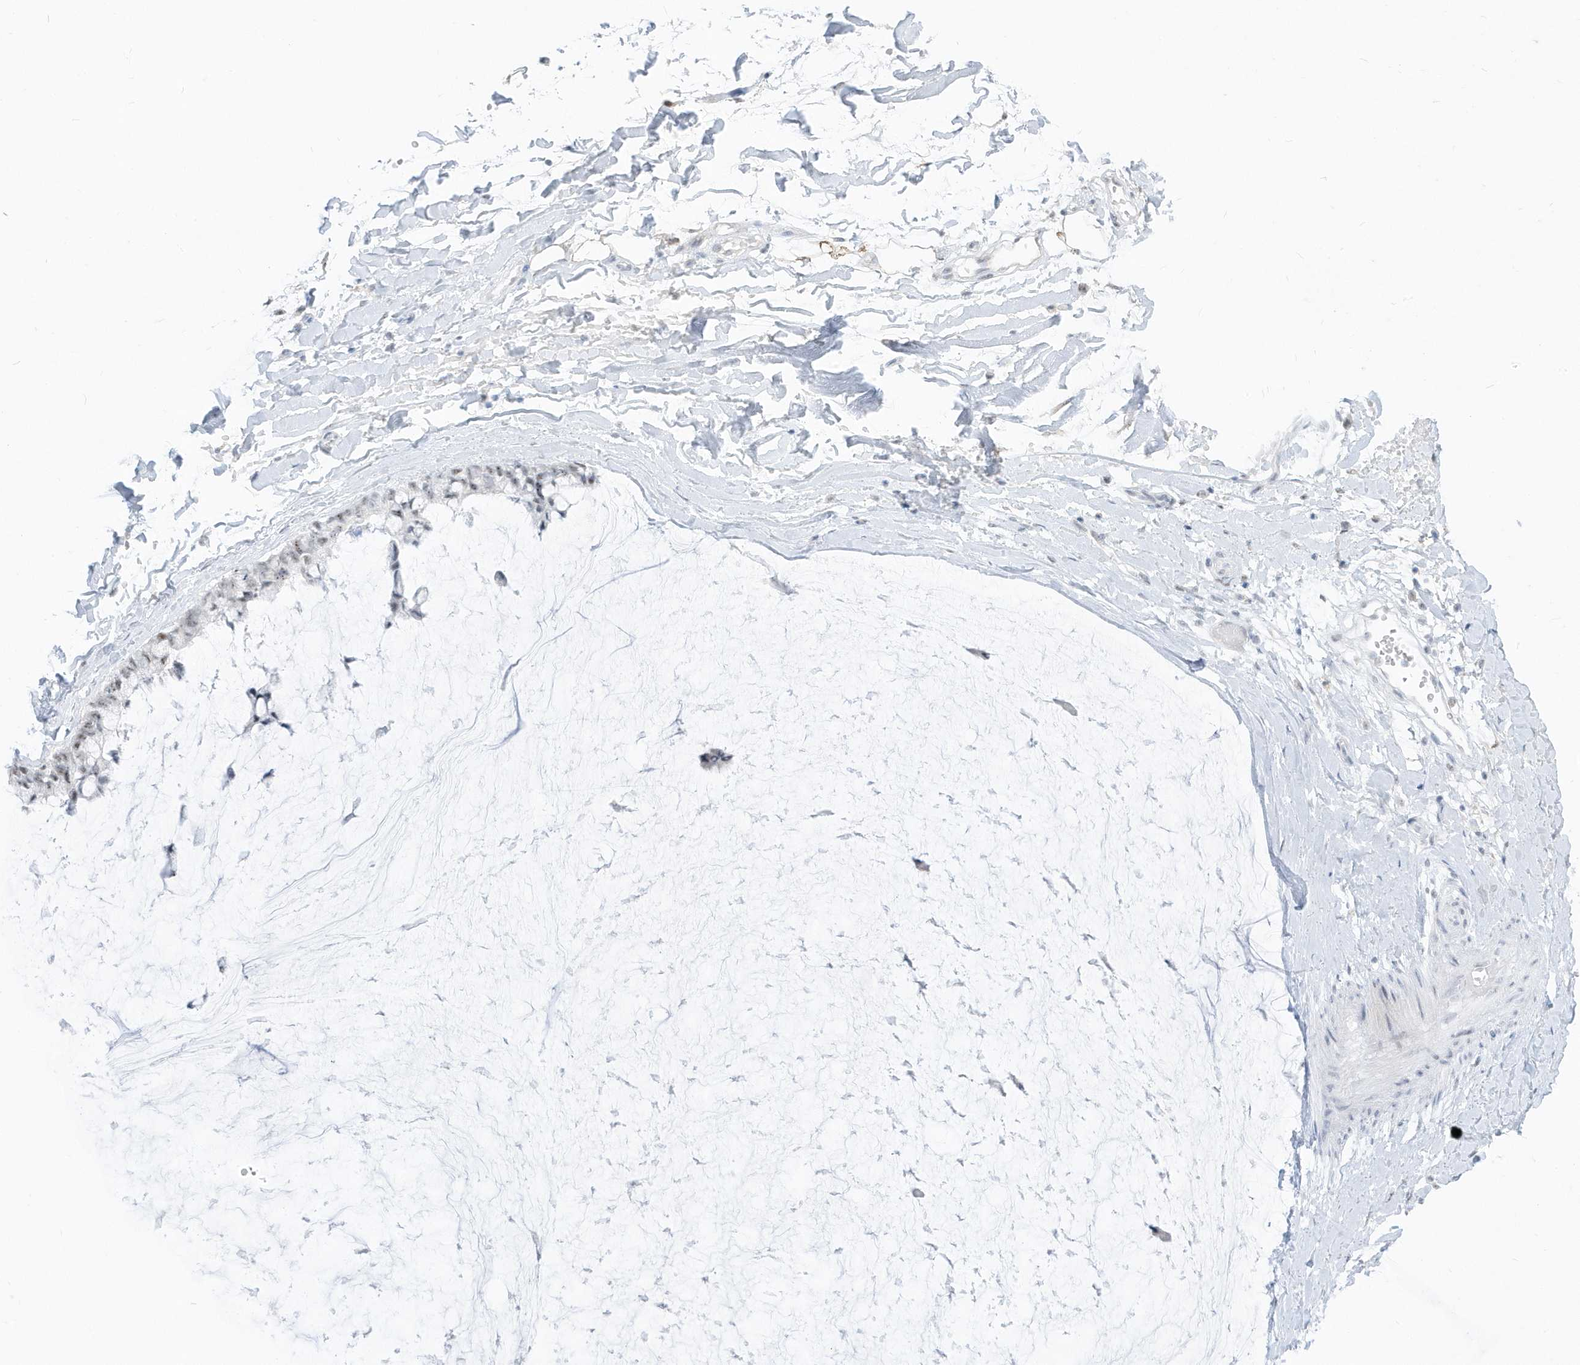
{"staining": {"intensity": "weak", "quantity": "25%-75%", "location": "nuclear"}, "tissue": "ovarian cancer", "cell_type": "Tumor cells", "image_type": "cancer", "snomed": [{"axis": "morphology", "description": "Cystadenocarcinoma, mucinous, NOS"}, {"axis": "topography", "description": "Ovary"}], "caption": "About 25%-75% of tumor cells in mucinous cystadenocarcinoma (ovarian) reveal weak nuclear protein staining as visualized by brown immunohistochemical staining.", "gene": "PLEKHN1", "patient": {"sex": "female", "age": 39}}